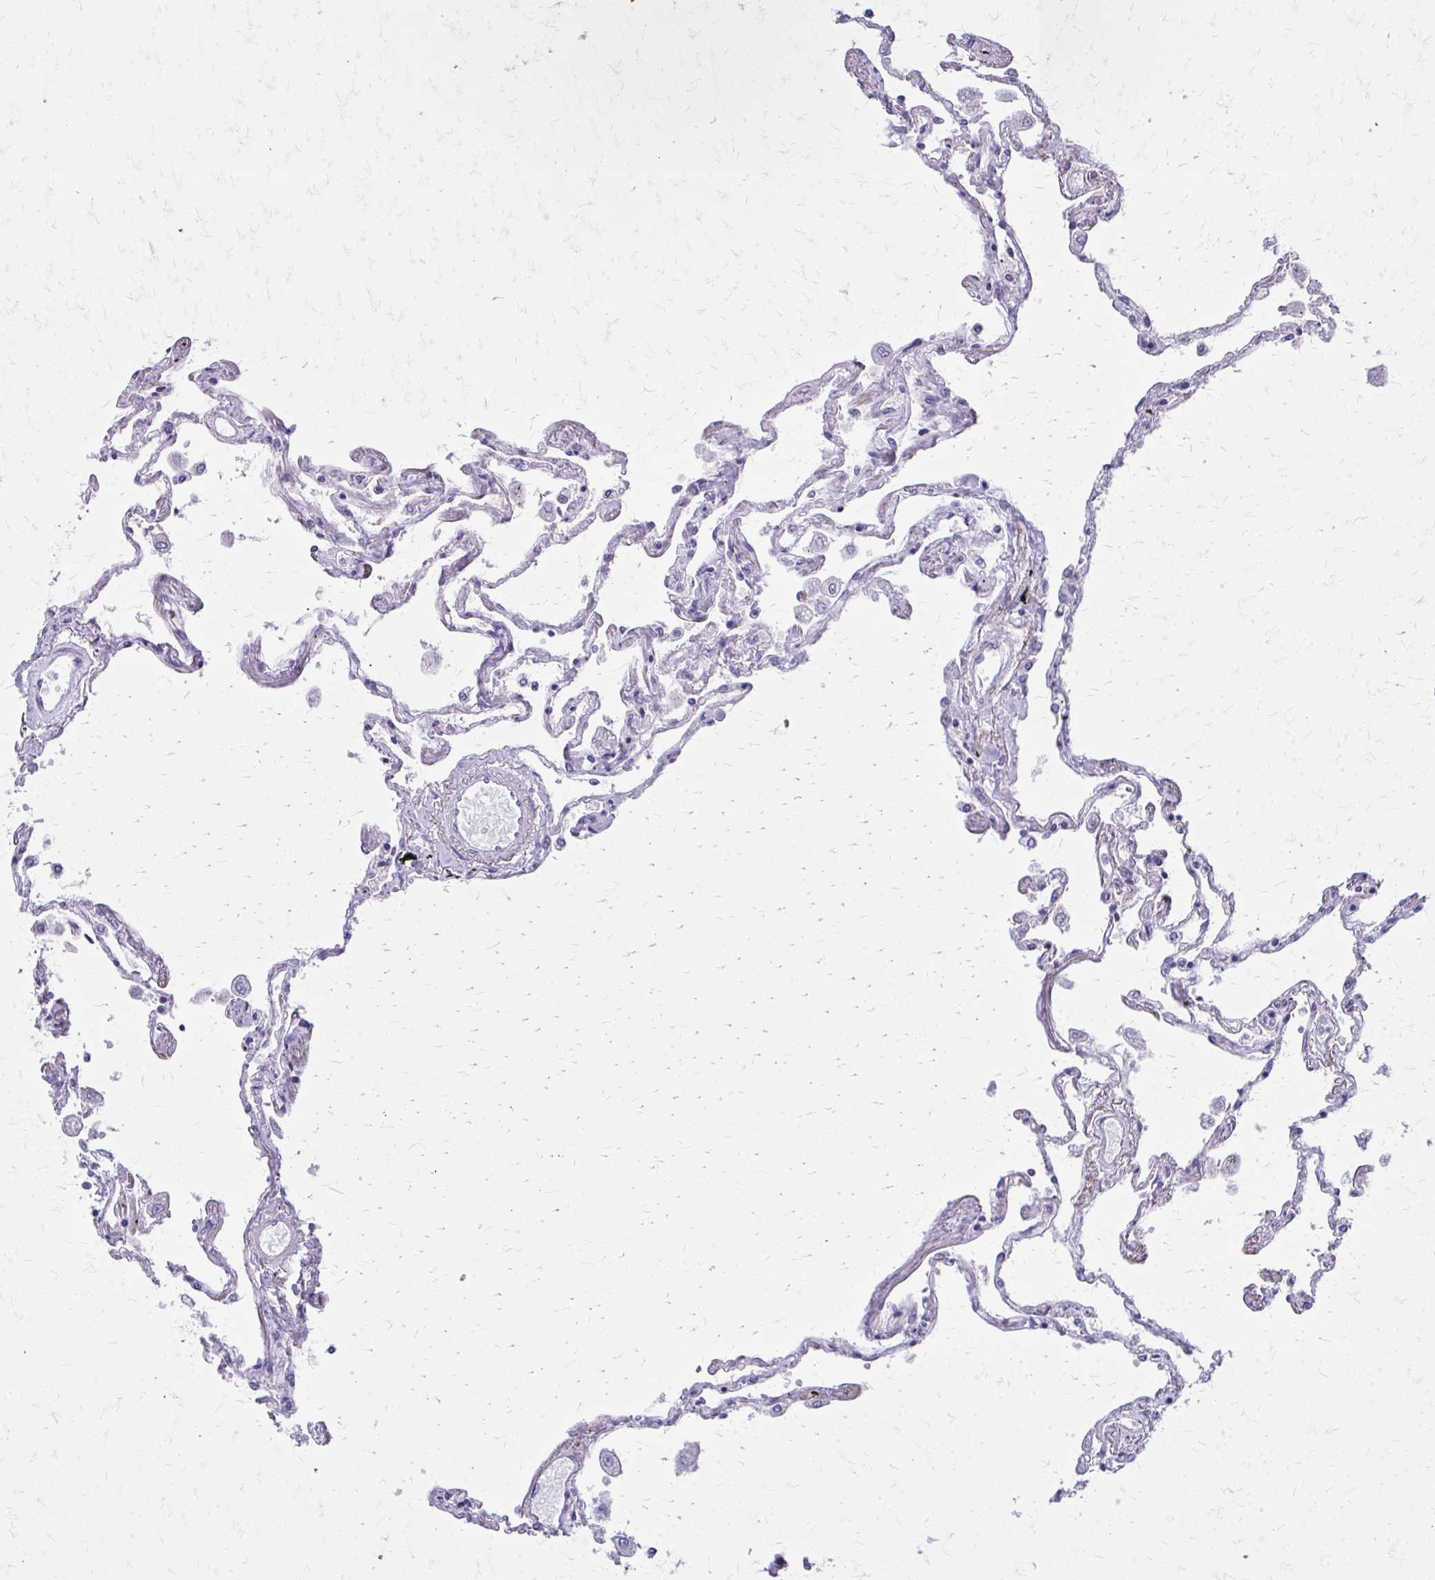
{"staining": {"intensity": "negative", "quantity": "none", "location": "none"}, "tissue": "lung", "cell_type": "Alveolar cells", "image_type": "normal", "snomed": [{"axis": "morphology", "description": "Normal tissue, NOS"}, {"axis": "morphology", "description": "Adenocarcinoma, NOS"}, {"axis": "topography", "description": "Cartilage tissue"}, {"axis": "topography", "description": "Lung"}], "caption": "Immunohistochemical staining of benign human lung exhibits no significant positivity in alveolar cells.", "gene": "TRIM6", "patient": {"sex": "female", "age": 67}}